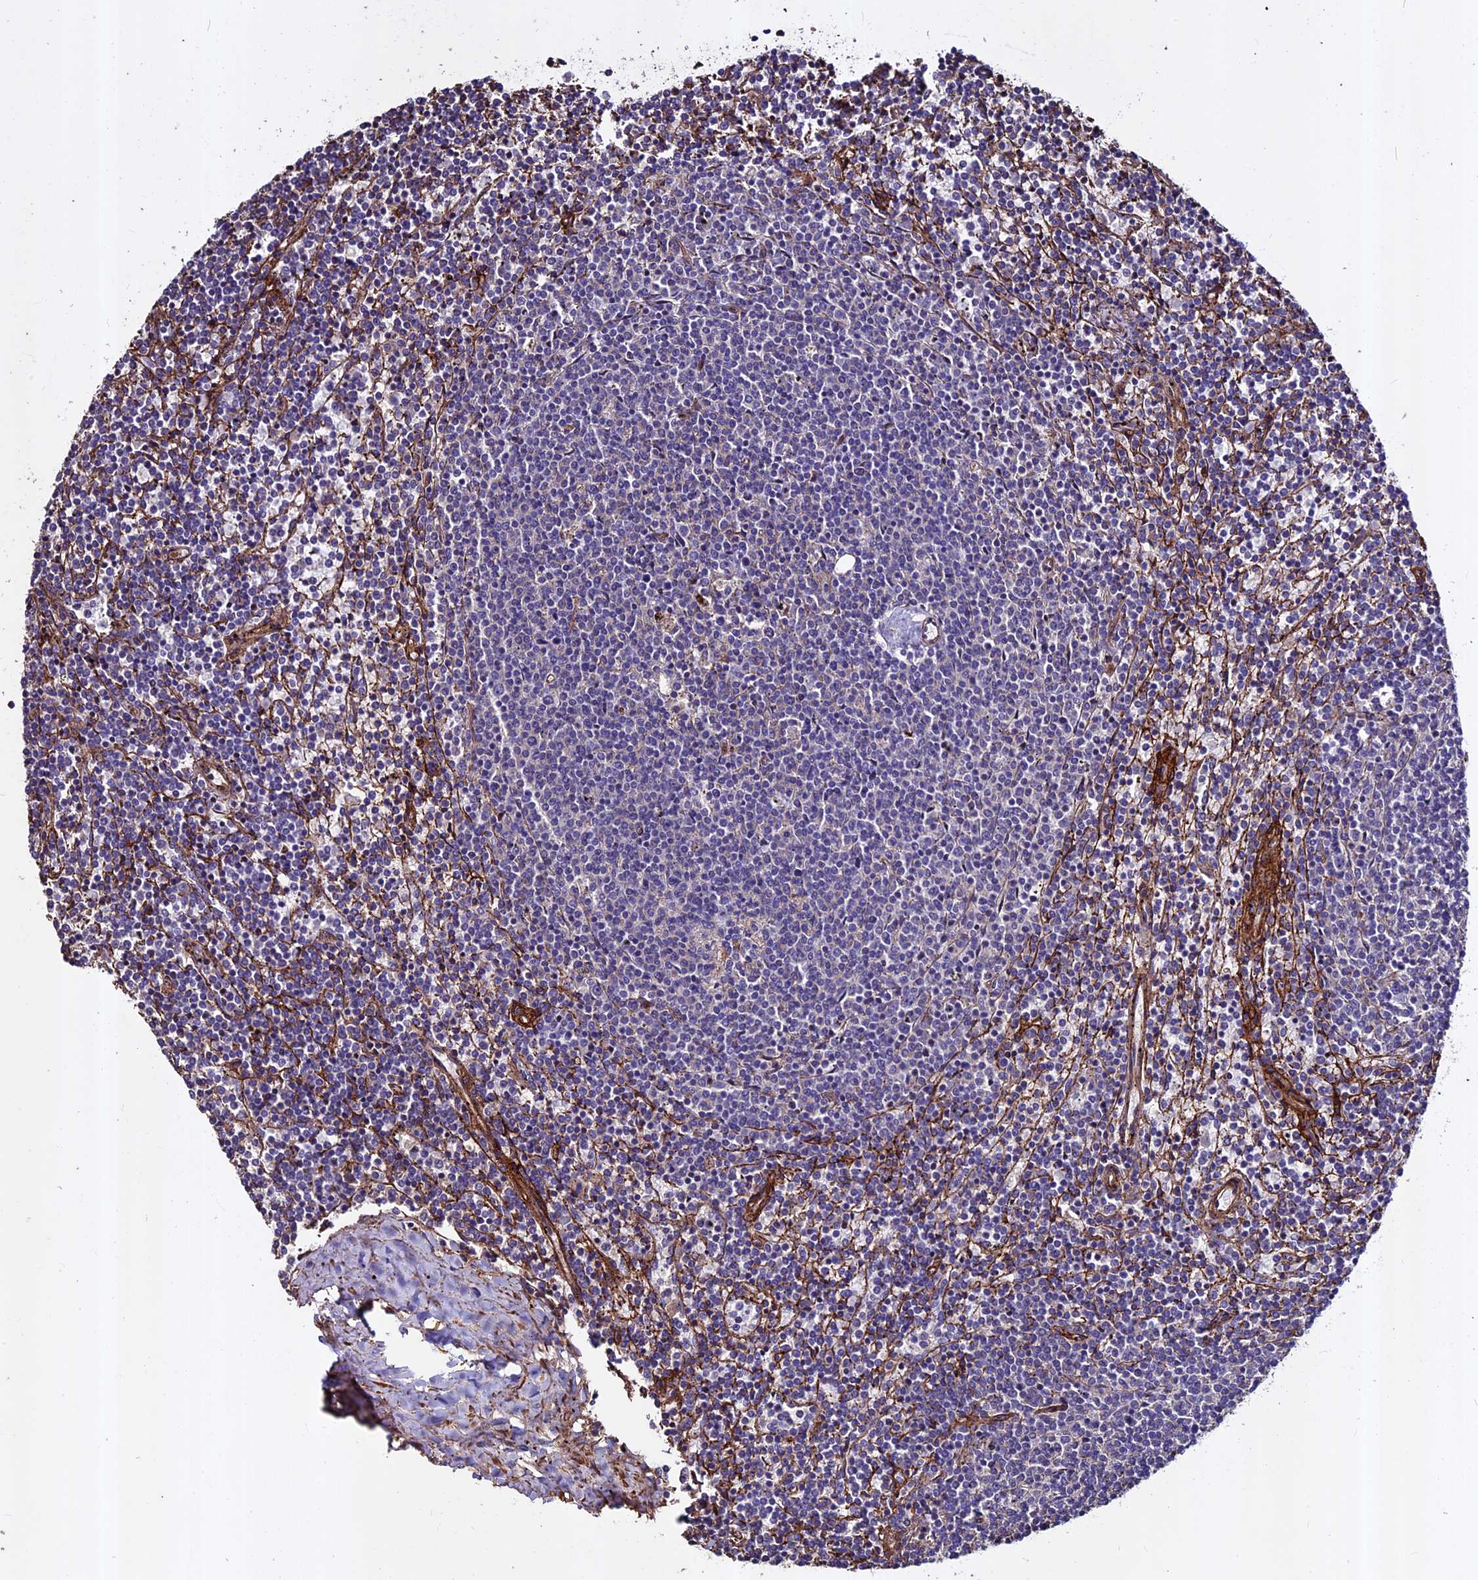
{"staining": {"intensity": "negative", "quantity": "none", "location": "none"}, "tissue": "lymphoma", "cell_type": "Tumor cells", "image_type": "cancer", "snomed": [{"axis": "morphology", "description": "Malignant lymphoma, non-Hodgkin's type, Low grade"}, {"axis": "topography", "description": "Spleen"}], "caption": "Human low-grade malignant lymphoma, non-Hodgkin's type stained for a protein using immunohistochemistry (IHC) reveals no positivity in tumor cells.", "gene": "EVA1B", "patient": {"sex": "female", "age": 50}}